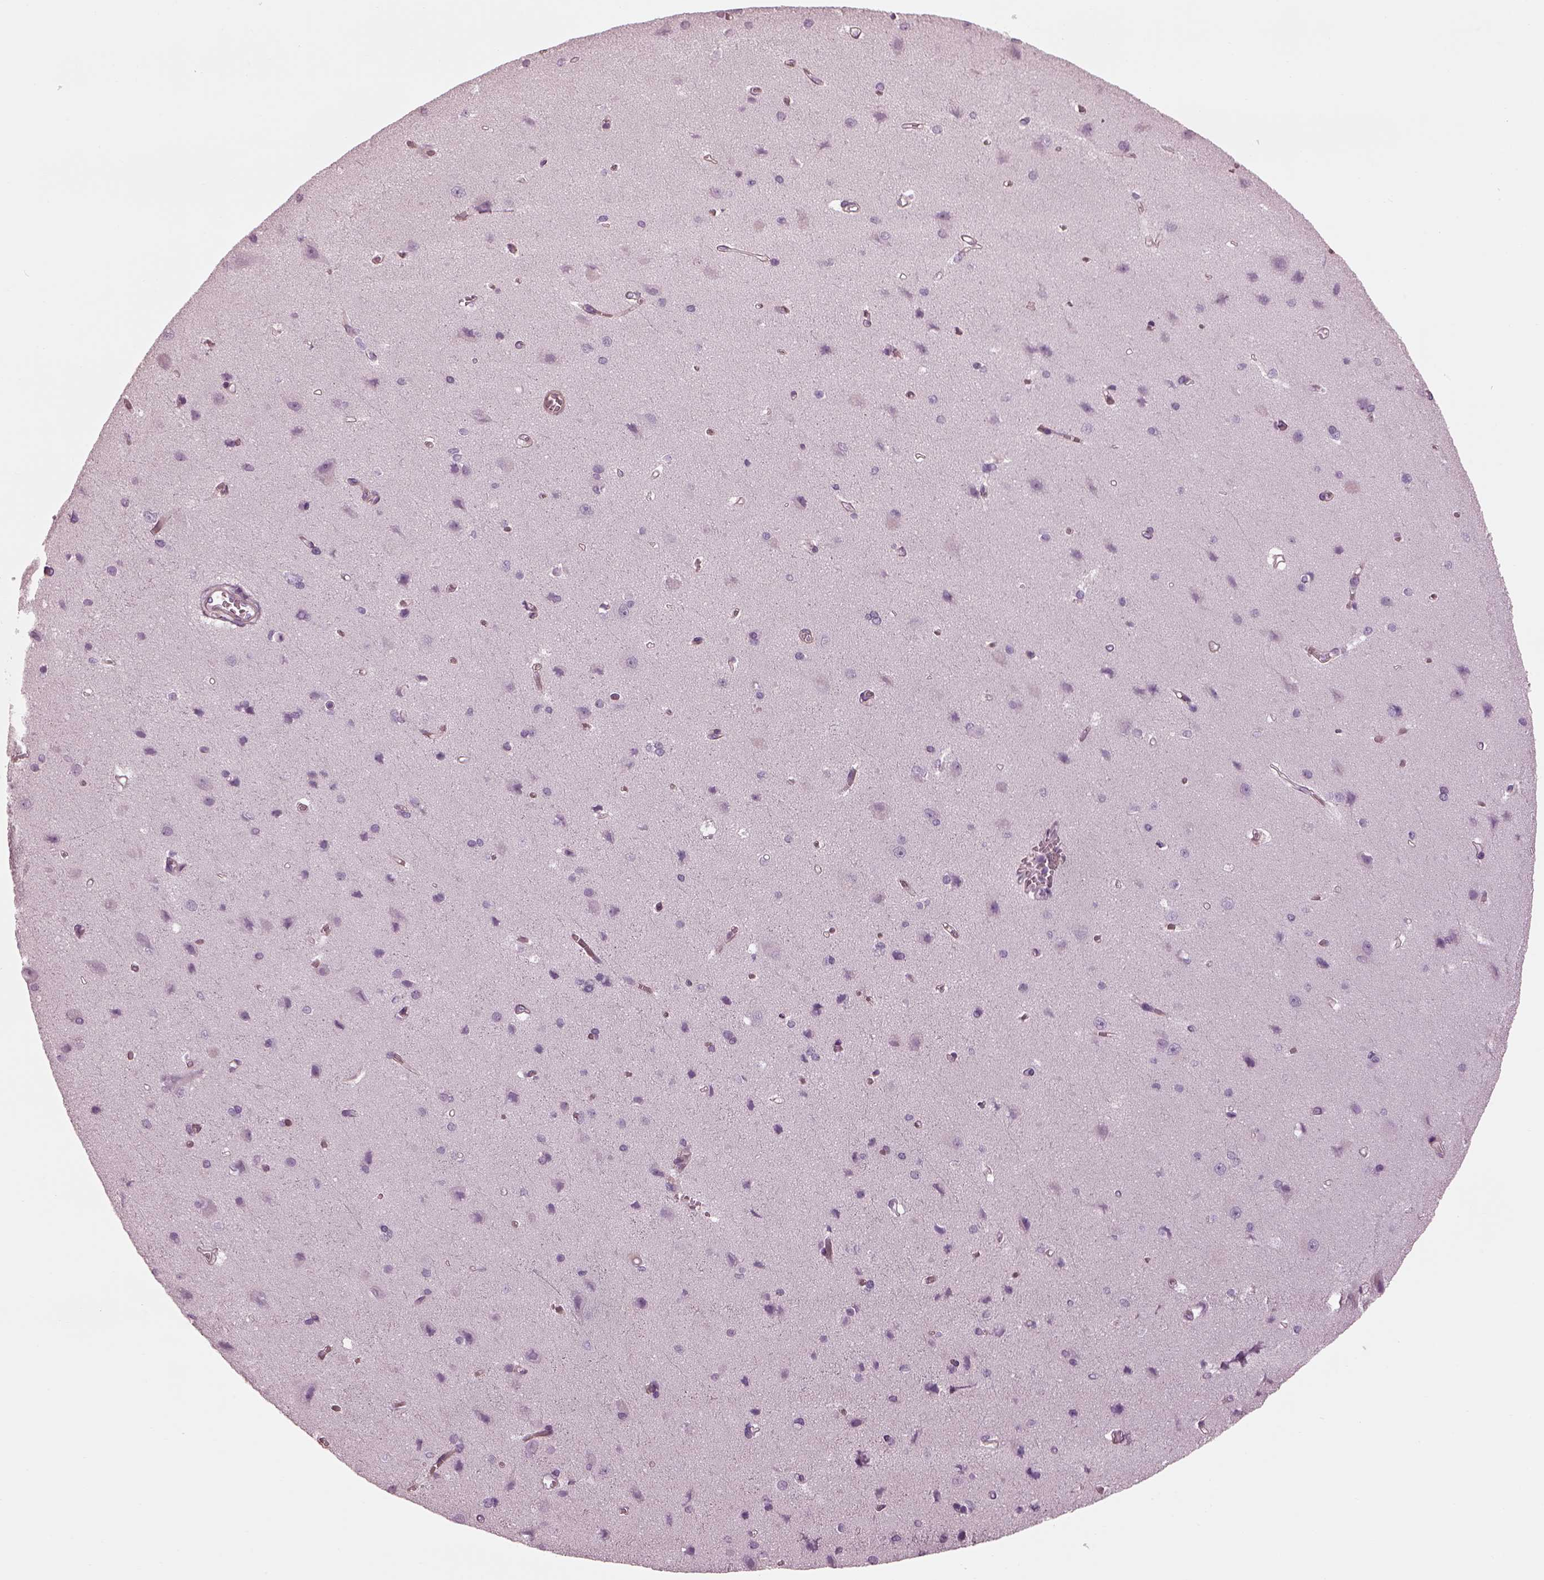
{"staining": {"intensity": "negative", "quantity": "none", "location": "none"}, "tissue": "cerebral cortex", "cell_type": "Endothelial cells", "image_type": "normal", "snomed": [{"axis": "morphology", "description": "Normal tissue, NOS"}, {"axis": "topography", "description": "Cerebral cortex"}], "caption": "This micrograph is of unremarkable cerebral cortex stained with immunohistochemistry (IHC) to label a protein in brown with the nuclei are counter-stained blue. There is no staining in endothelial cells.", "gene": "BFSP1", "patient": {"sex": "male", "age": 37}}